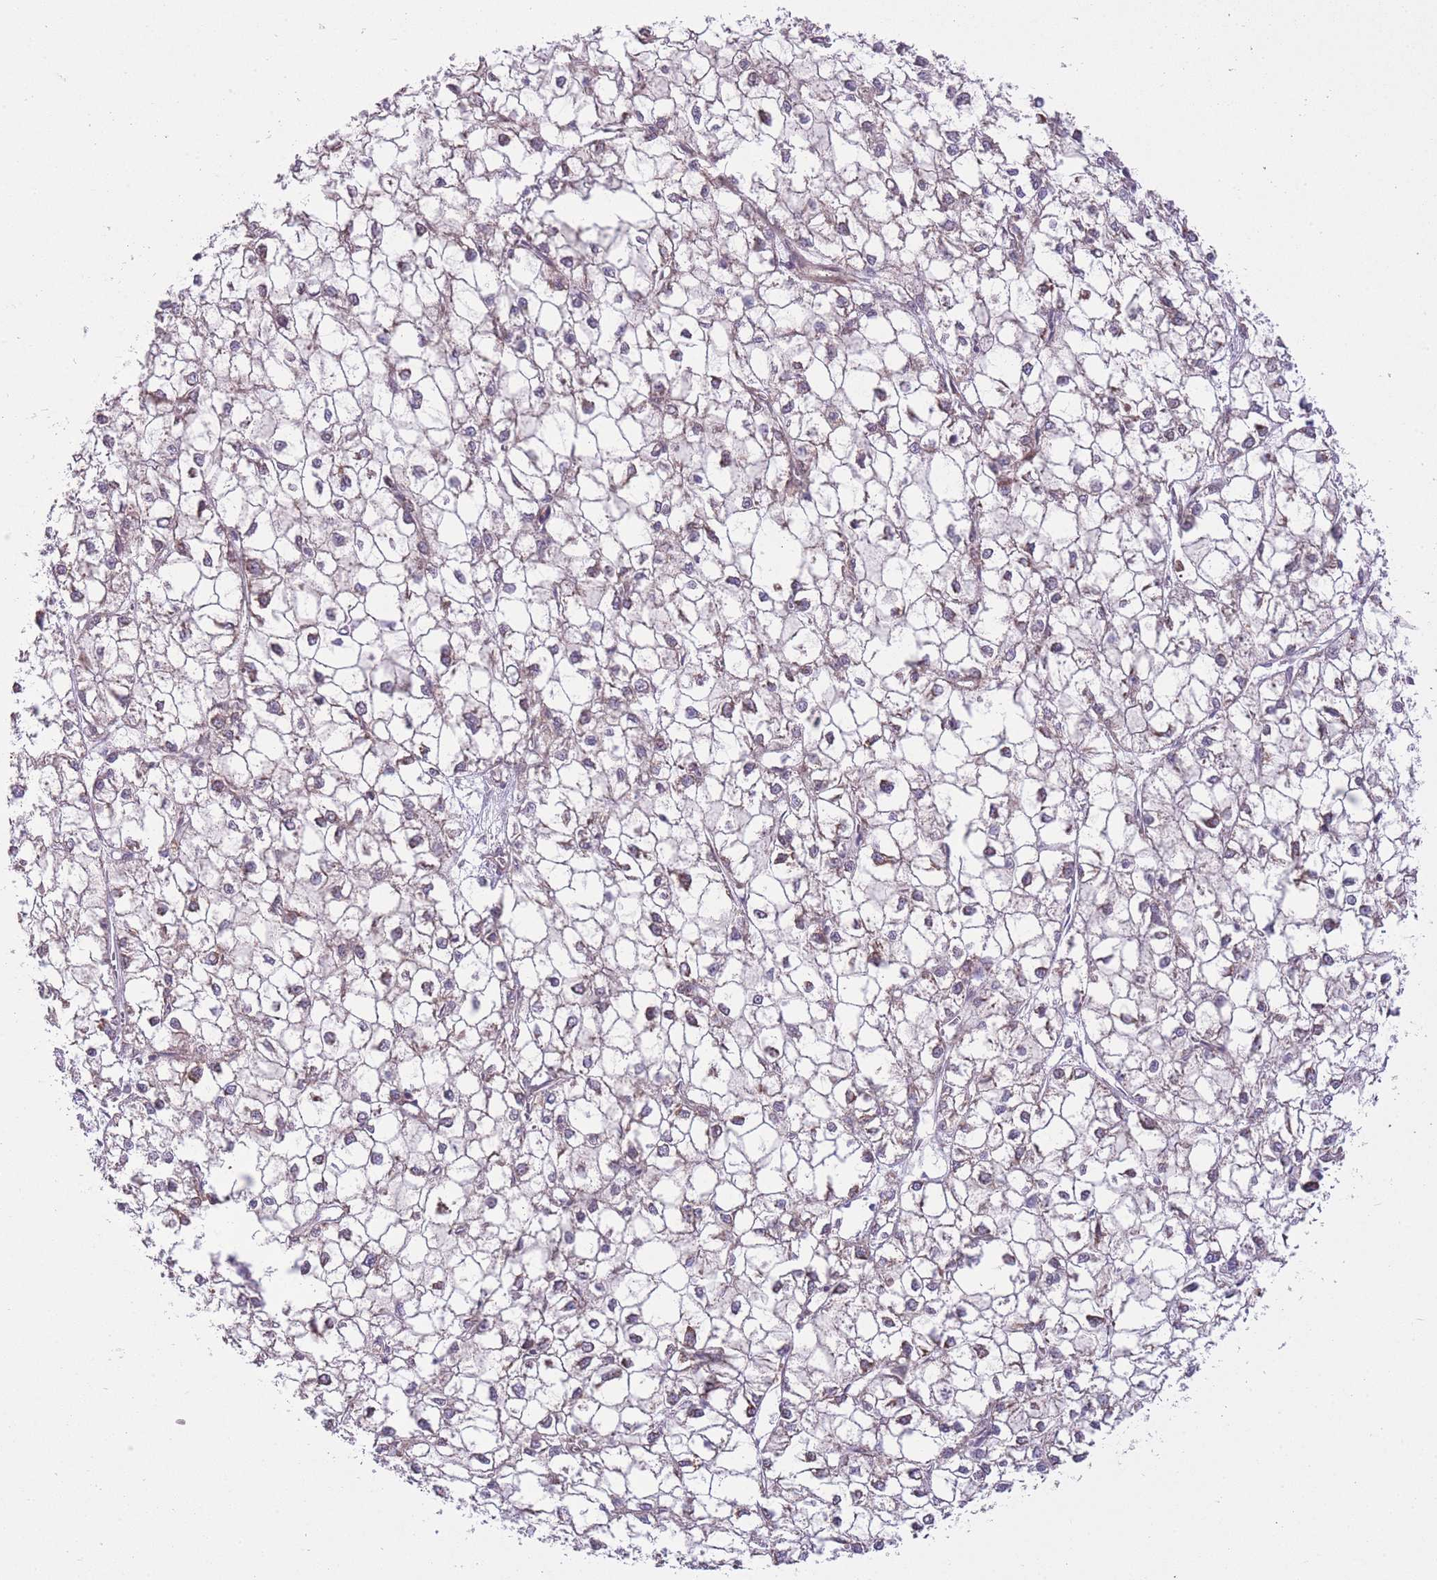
{"staining": {"intensity": "moderate", "quantity": "<25%", "location": "cytoplasmic/membranous"}, "tissue": "liver cancer", "cell_type": "Tumor cells", "image_type": "cancer", "snomed": [{"axis": "morphology", "description": "Carcinoma, Hepatocellular, NOS"}, {"axis": "topography", "description": "Liver"}], "caption": "Liver hepatocellular carcinoma stained with immunohistochemistry (IHC) demonstrates moderate cytoplasmic/membranous positivity in approximately <25% of tumor cells.", "gene": "CCT6B", "patient": {"sex": "female", "age": 43}}